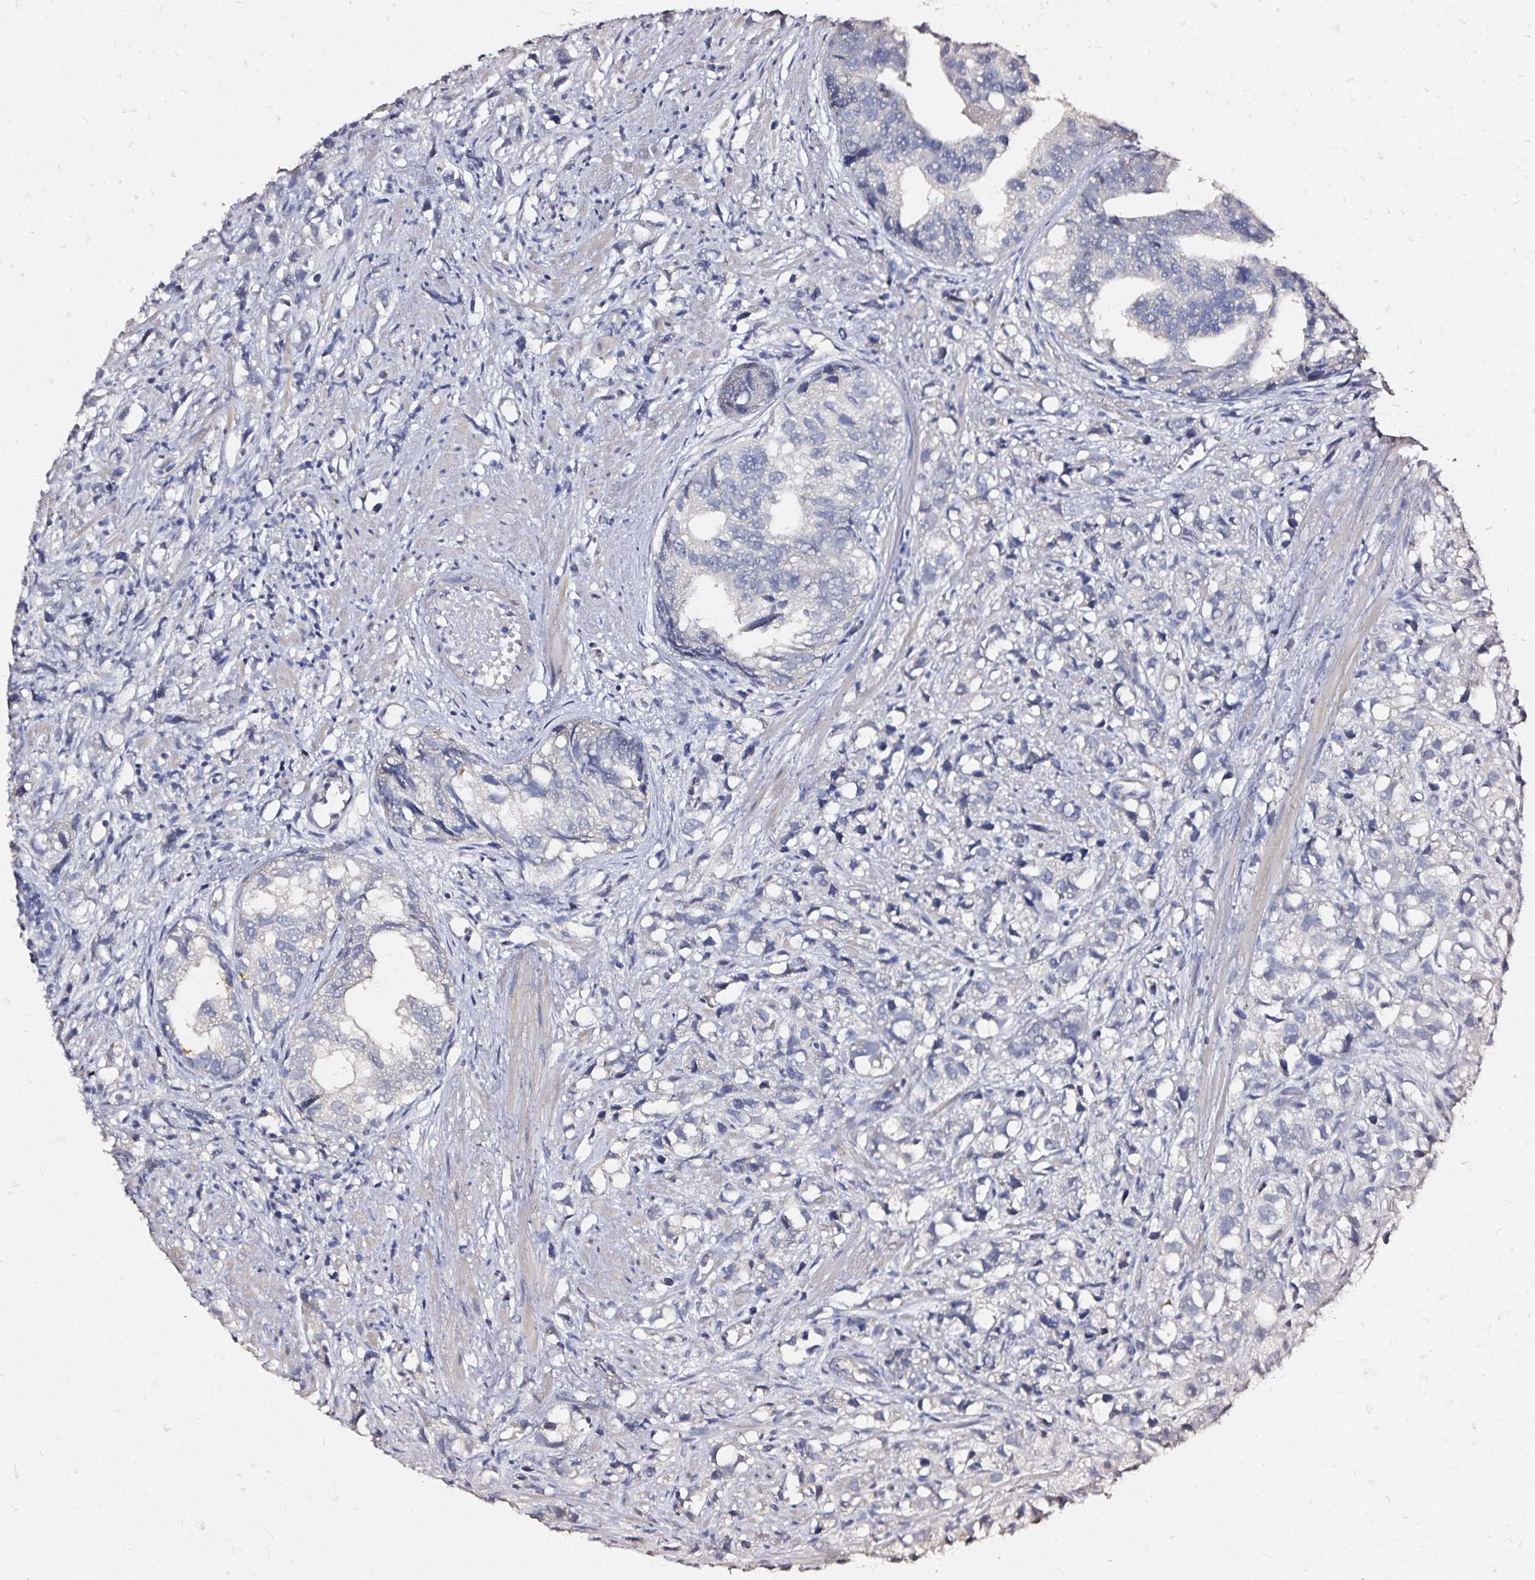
{"staining": {"intensity": "negative", "quantity": "none", "location": "none"}, "tissue": "prostate cancer", "cell_type": "Tumor cells", "image_type": "cancer", "snomed": [{"axis": "morphology", "description": "Adenocarcinoma, High grade"}, {"axis": "topography", "description": "Prostate"}], "caption": "Image shows no significant protein positivity in tumor cells of prostate cancer. The staining is performed using DAB (3,3'-diaminobenzidine) brown chromogen with nuclei counter-stained in using hematoxylin.", "gene": "SLC5A1", "patient": {"sex": "male", "age": 58}}